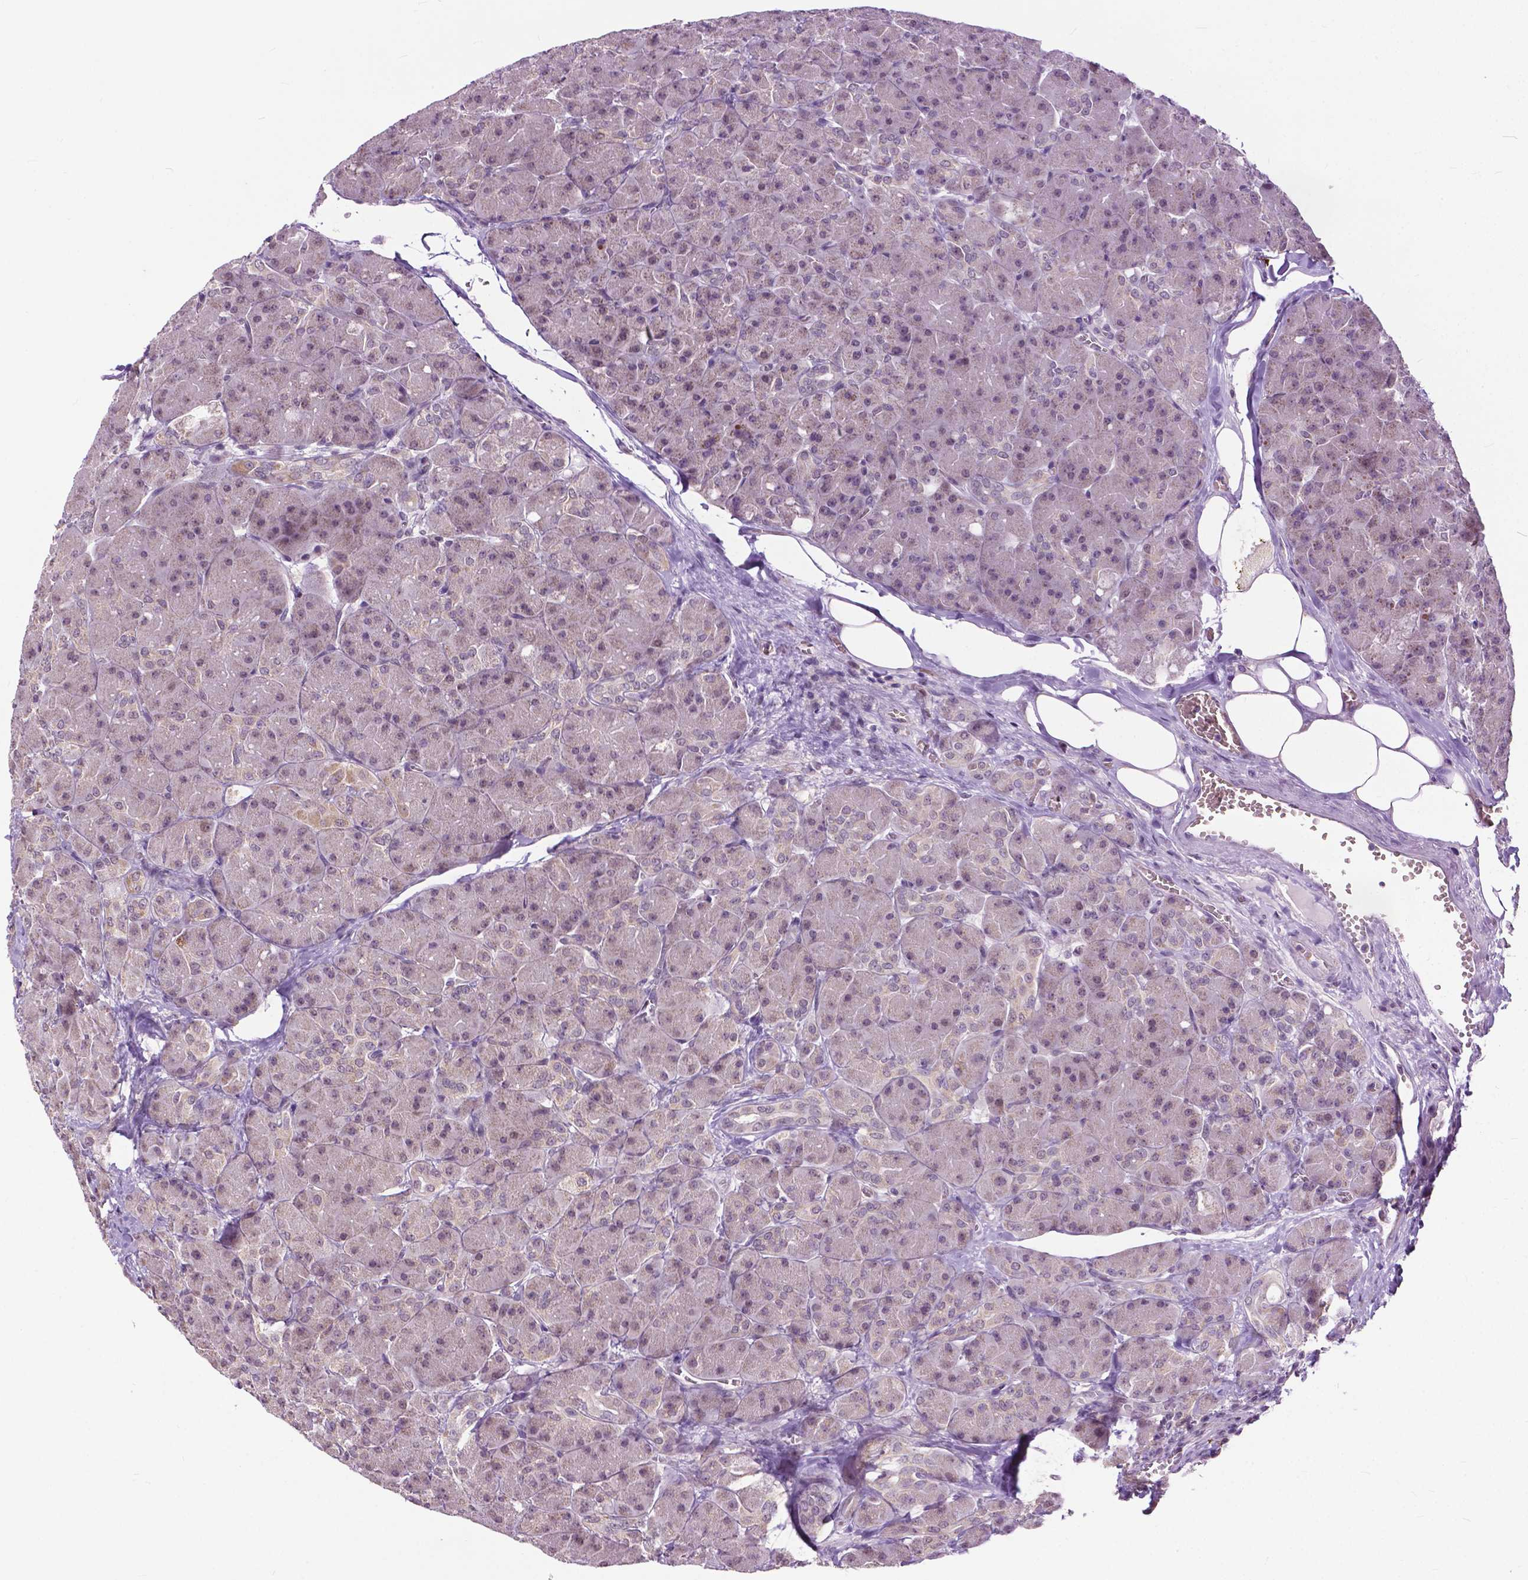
{"staining": {"intensity": "weak", "quantity": "25%-75%", "location": "nuclear"}, "tissue": "pancreas", "cell_type": "Exocrine glandular cells", "image_type": "normal", "snomed": [{"axis": "morphology", "description": "Normal tissue, NOS"}, {"axis": "topography", "description": "Pancreas"}], "caption": "Immunohistochemistry image of normal human pancreas stained for a protein (brown), which displays low levels of weak nuclear staining in approximately 25%-75% of exocrine glandular cells.", "gene": "TTC9B", "patient": {"sex": "male", "age": 55}}